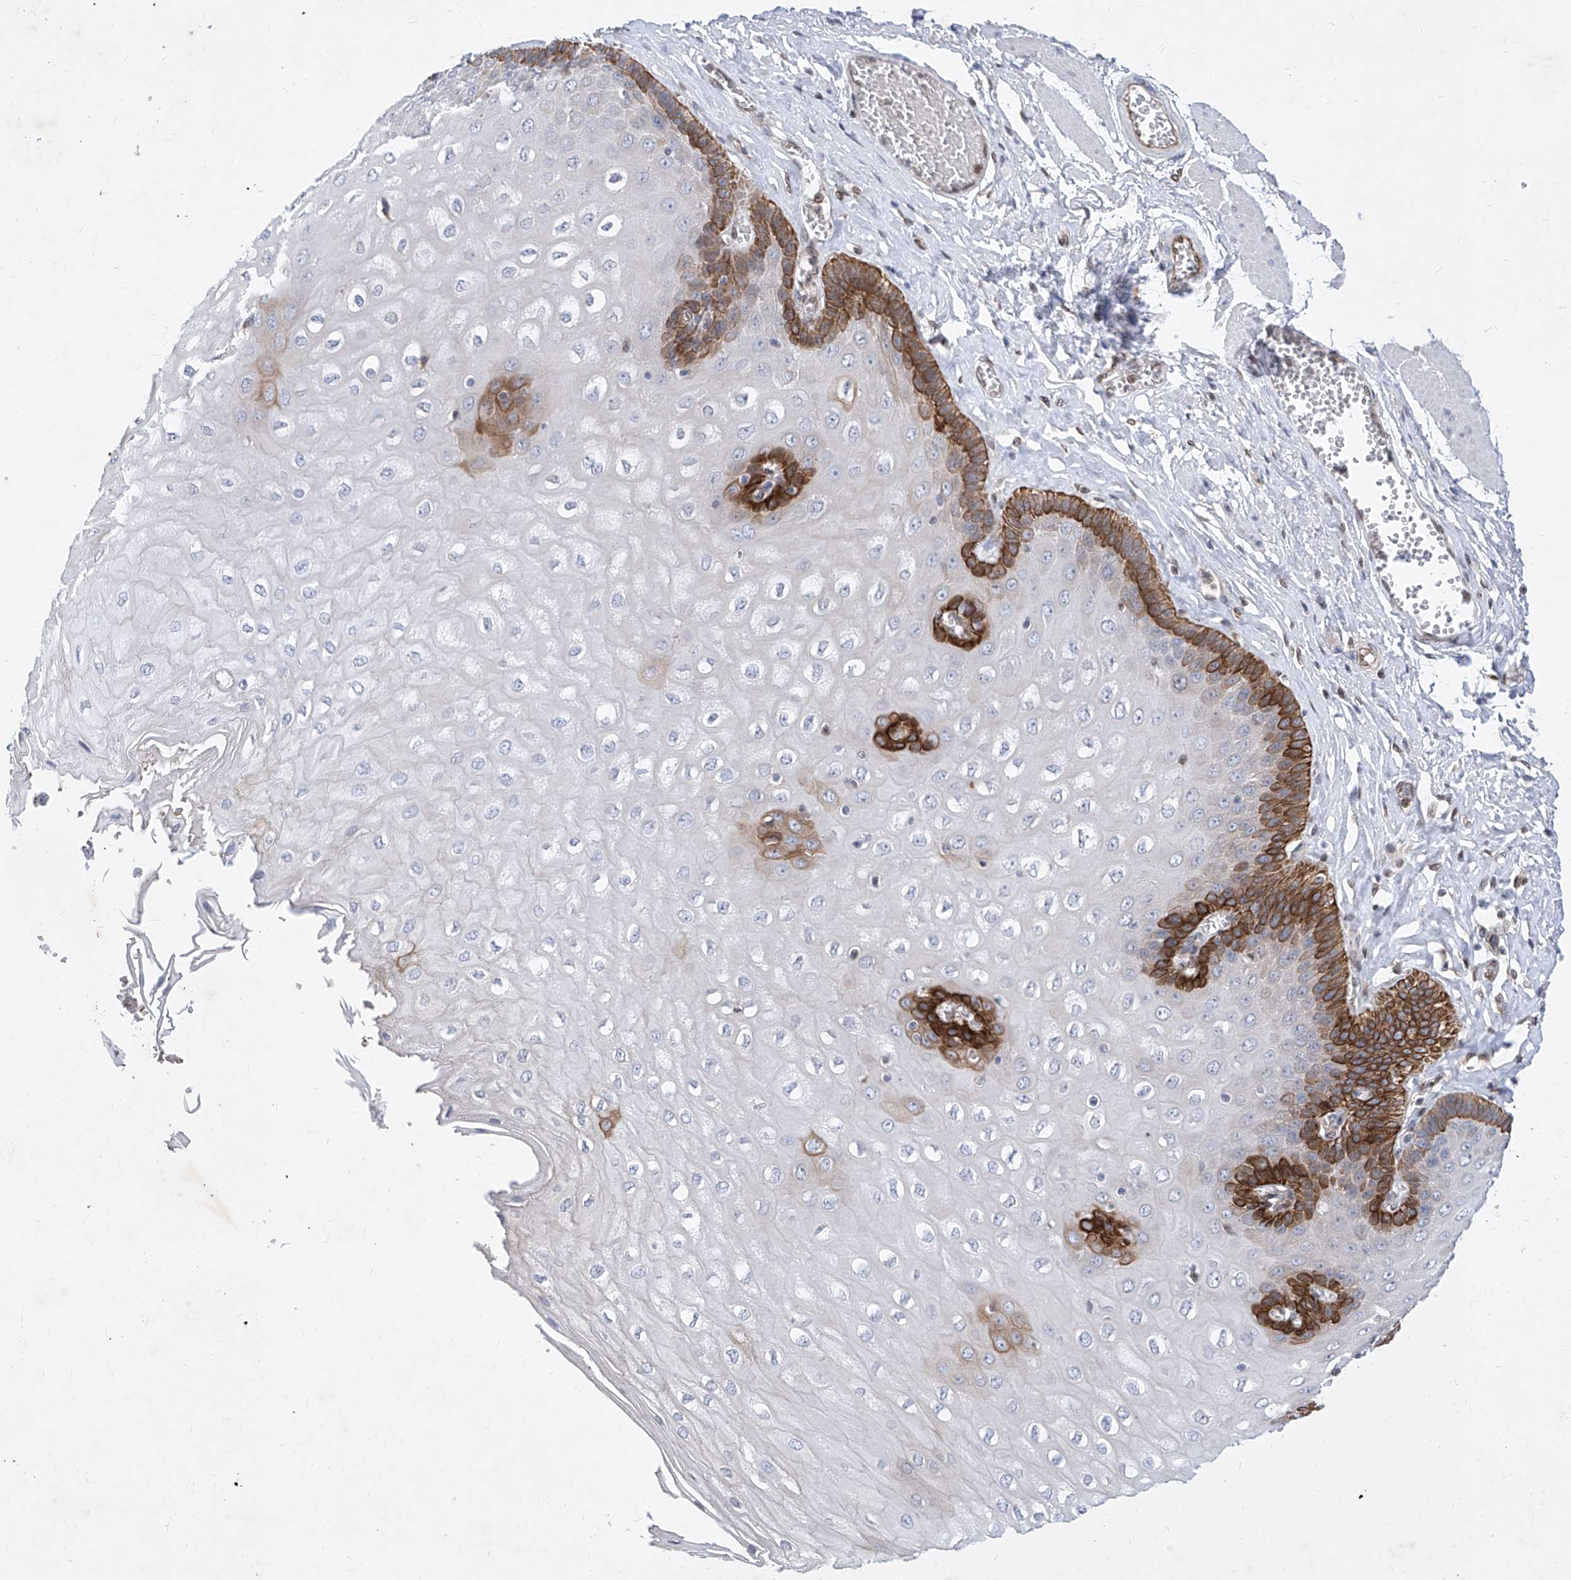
{"staining": {"intensity": "strong", "quantity": "<25%", "location": "cytoplasmic/membranous"}, "tissue": "esophagus", "cell_type": "Squamous epithelial cells", "image_type": "normal", "snomed": [{"axis": "morphology", "description": "Normal tissue, NOS"}, {"axis": "topography", "description": "Esophagus"}], "caption": "The immunohistochemical stain labels strong cytoplasmic/membranous expression in squamous epithelial cells of unremarkable esophagus. Using DAB (brown) and hematoxylin (blue) stains, captured at high magnification using brightfield microscopy.", "gene": "MX2", "patient": {"sex": "male", "age": 60}}